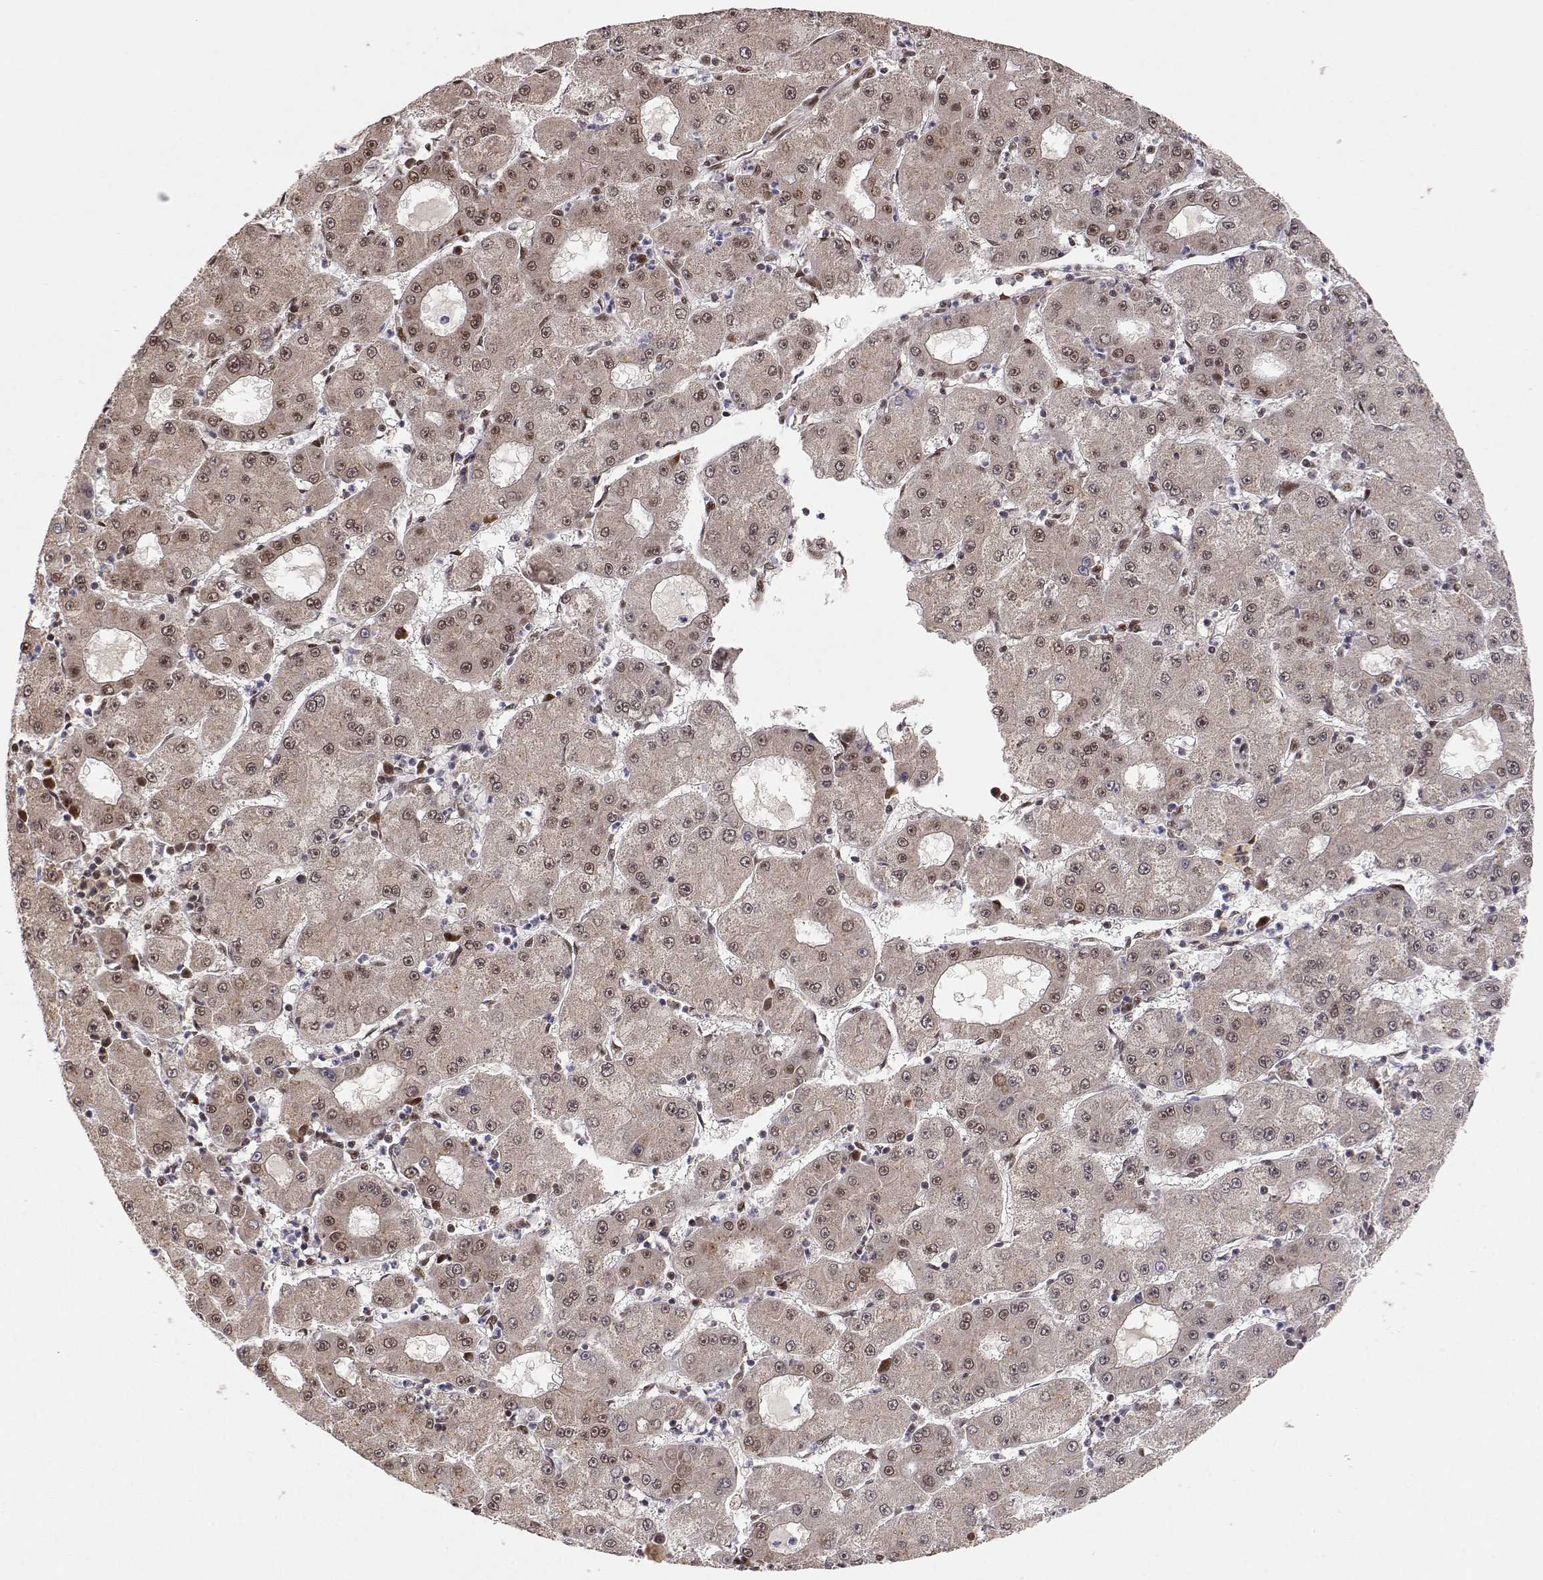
{"staining": {"intensity": "moderate", "quantity": "<25%", "location": "nuclear"}, "tissue": "liver cancer", "cell_type": "Tumor cells", "image_type": "cancer", "snomed": [{"axis": "morphology", "description": "Carcinoma, Hepatocellular, NOS"}, {"axis": "topography", "description": "Liver"}], "caption": "An image of liver hepatocellular carcinoma stained for a protein displays moderate nuclear brown staining in tumor cells.", "gene": "BRCA1", "patient": {"sex": "male", "age": 73}}